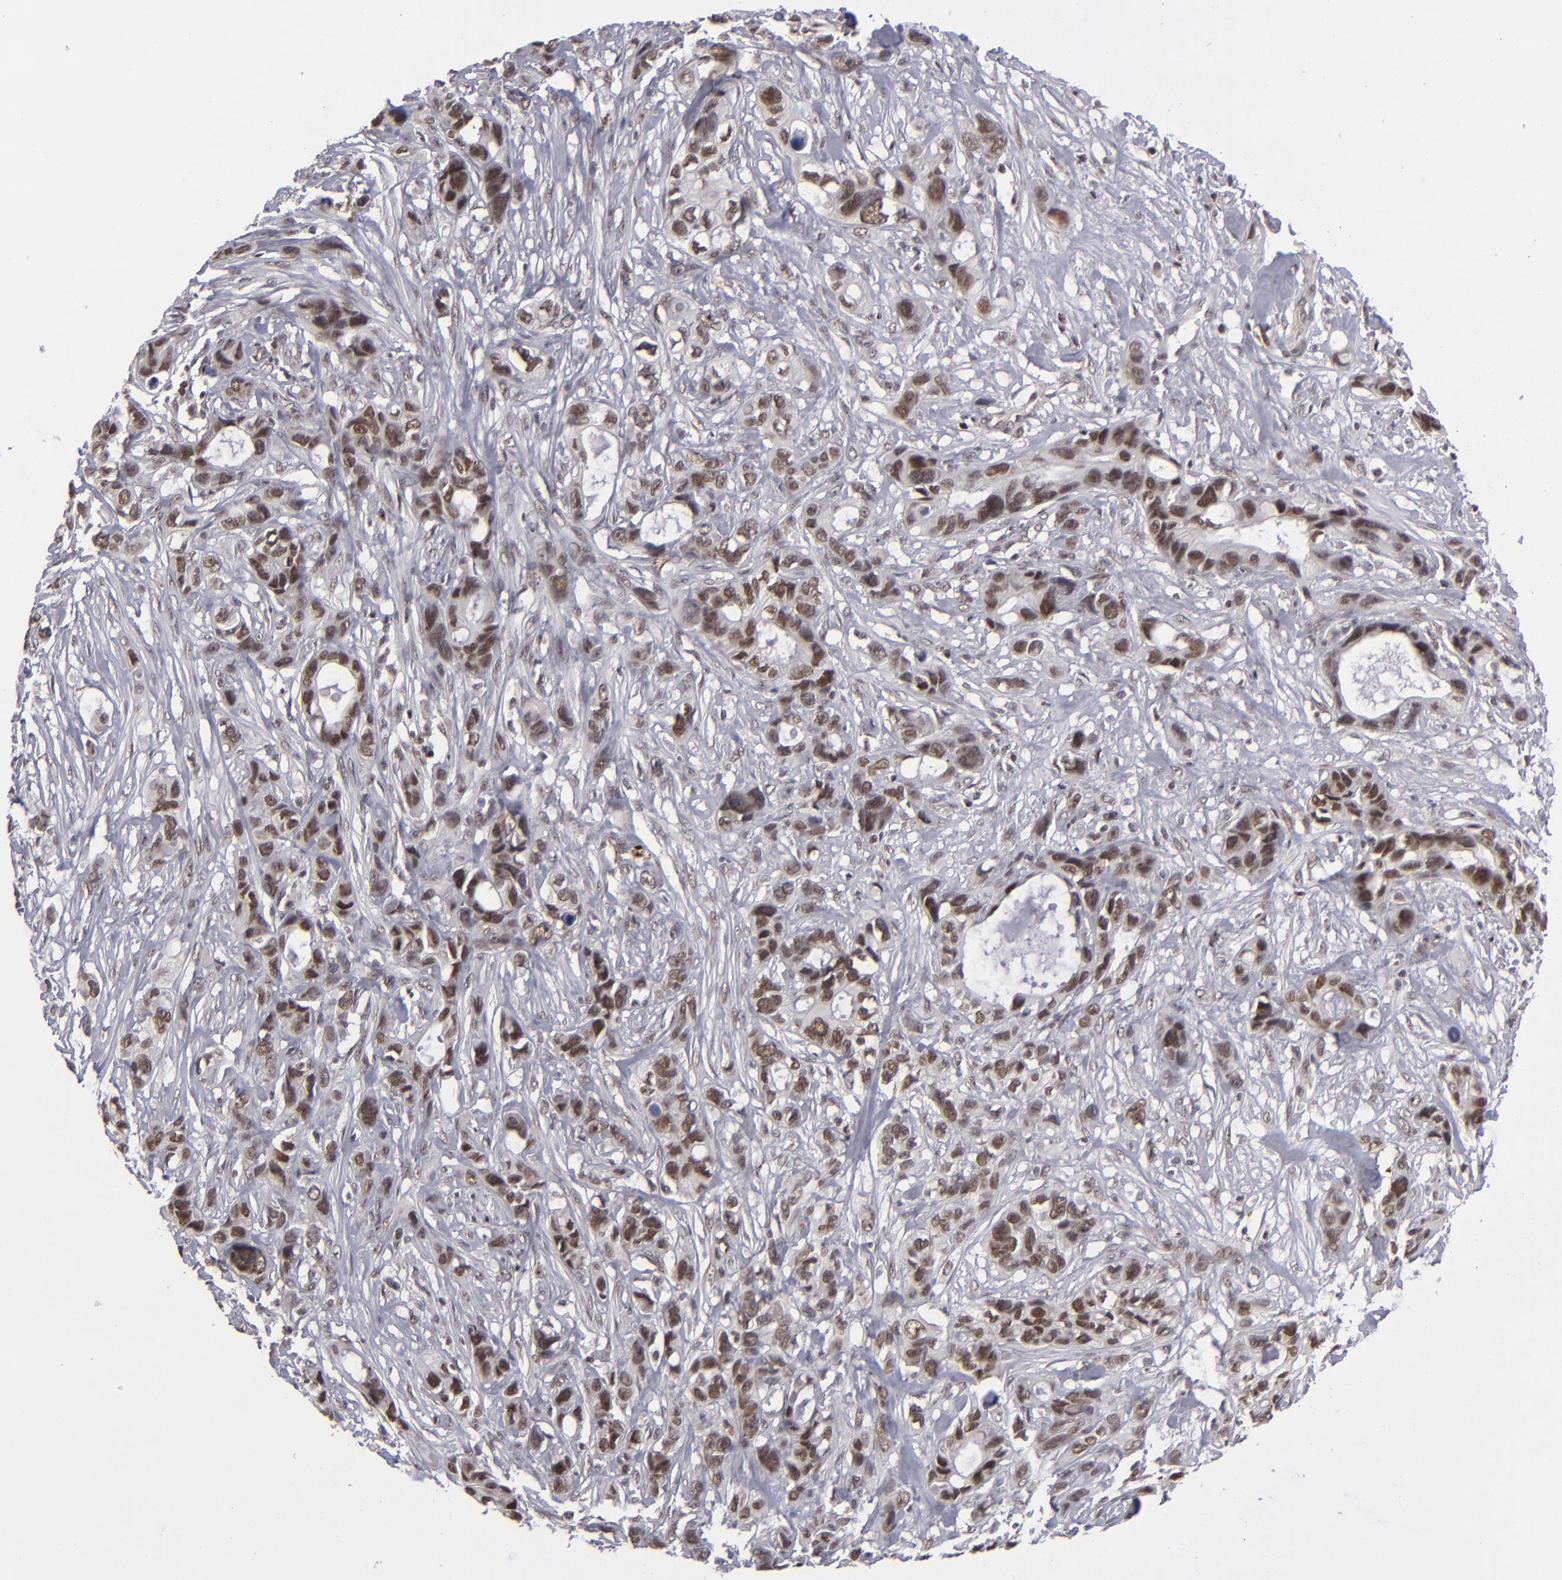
{"staining": {"intensity": "moderate", "quantity": ">75%", "location": "nuclear"}, "tissue": "stomach cancer", "cell_type": "Tumor cells", "image_type": "cancer", "snomed": [{"axis": "morphology", "description": "Adenocarcinoma, NOS"}, {"axis": "topography", "description": "Stomach, upper"}], "caption": "Immunohistochemical staining of adenocarcinoma (stomach) exhibits moderate nuclear protein staining in approximately >75% of tumor cells.", "gene": "MLLT3", "patient": {"sex": "male", "age": 47}}